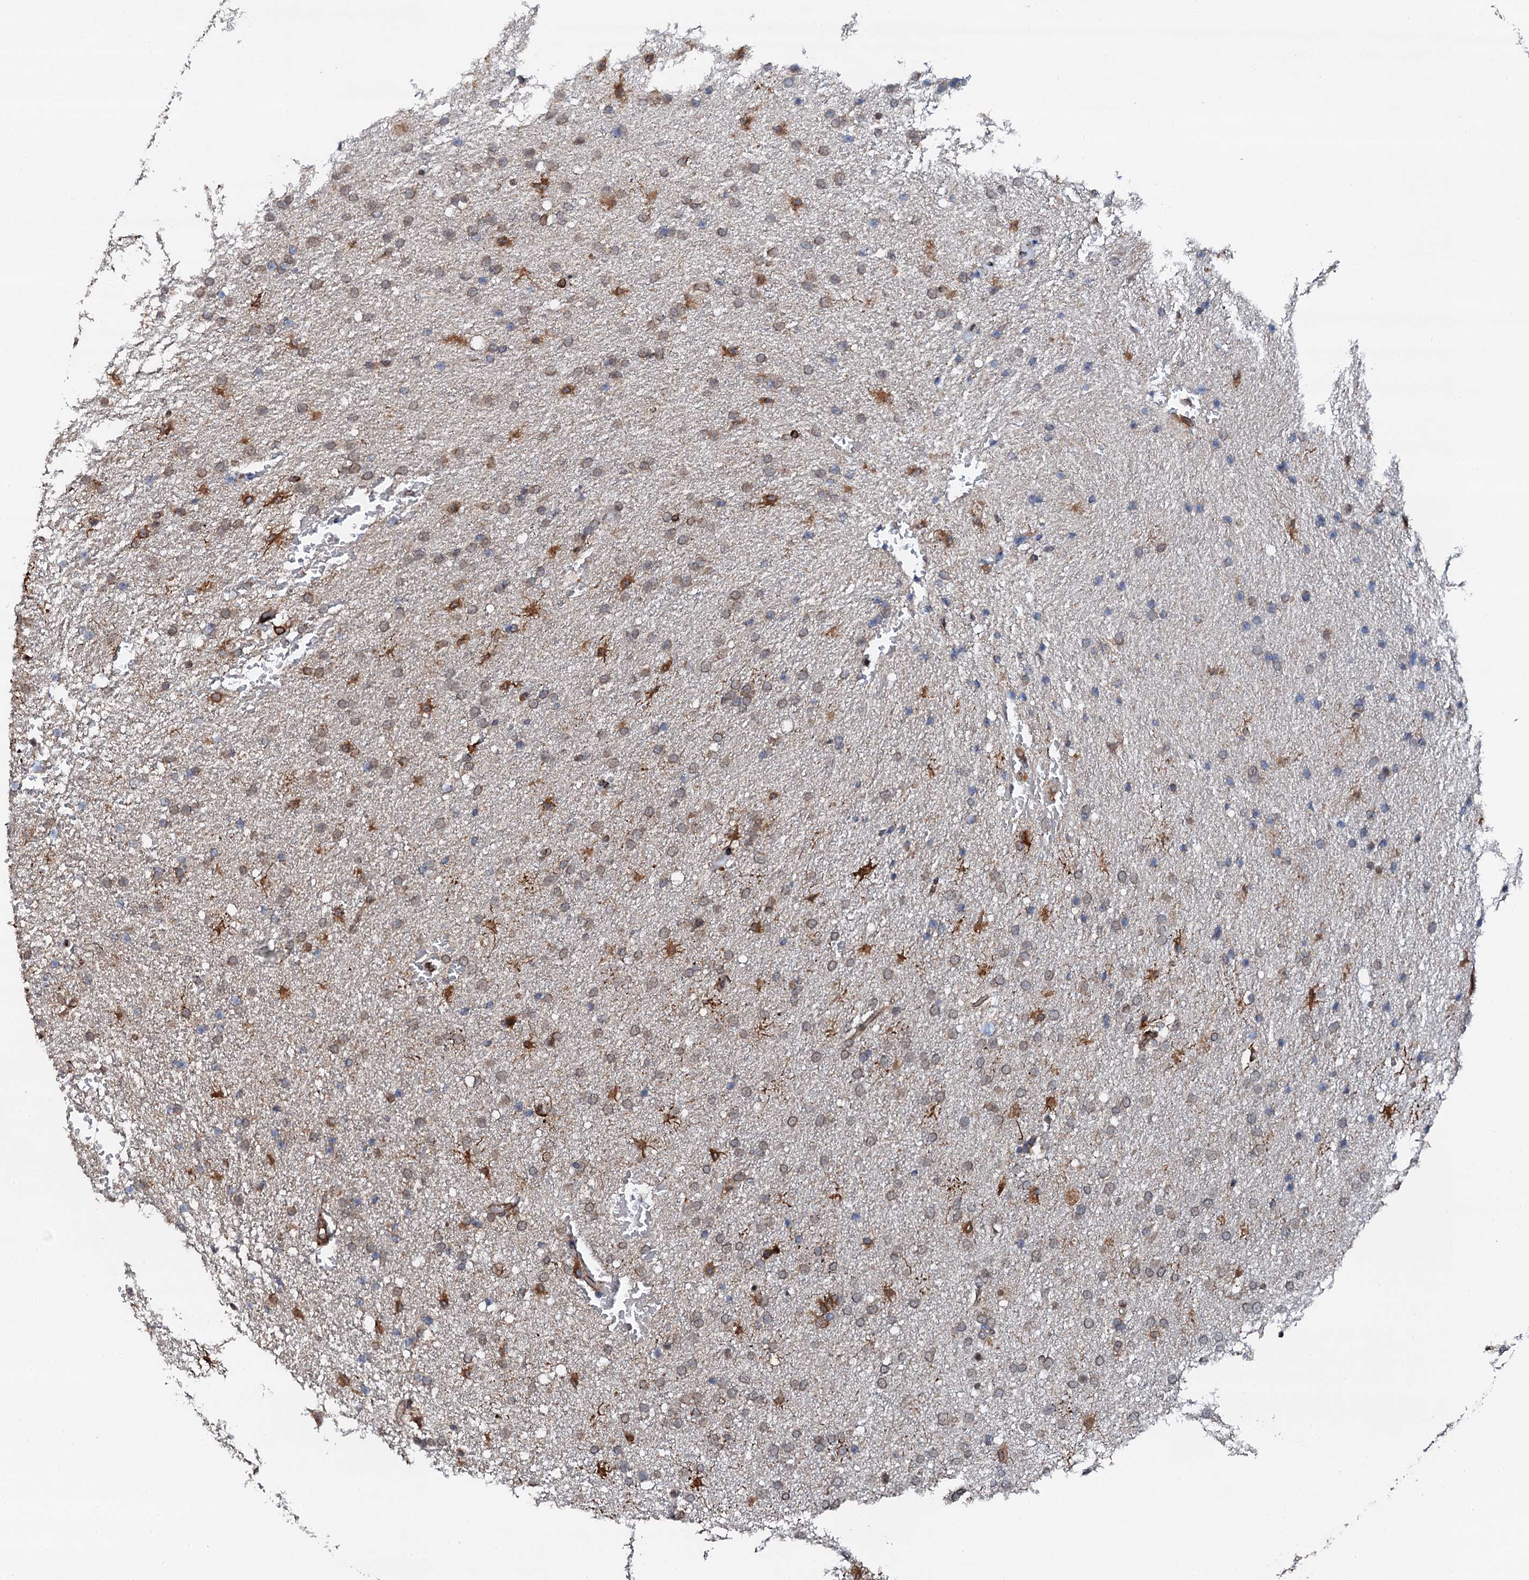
{"staining": {"intensity": "moderate", "quantity": ">75%", "location": "cytoplasmic/membranous"}, "tissue": "glioma", "cell_type": "Tumor cells", "image_type": "cancer", "snomed": [{"axis": "morphology", "description": "Glioma, malignant, High grade"}, {"axis": "topography", "description": "Brain"}], "caption": "Glioma stained for a protein shows moderate cytoplasmic/membranous positivity in tumor cells.", "gene": "EDC4", "patient": {"sex": "male", "age": 72}}